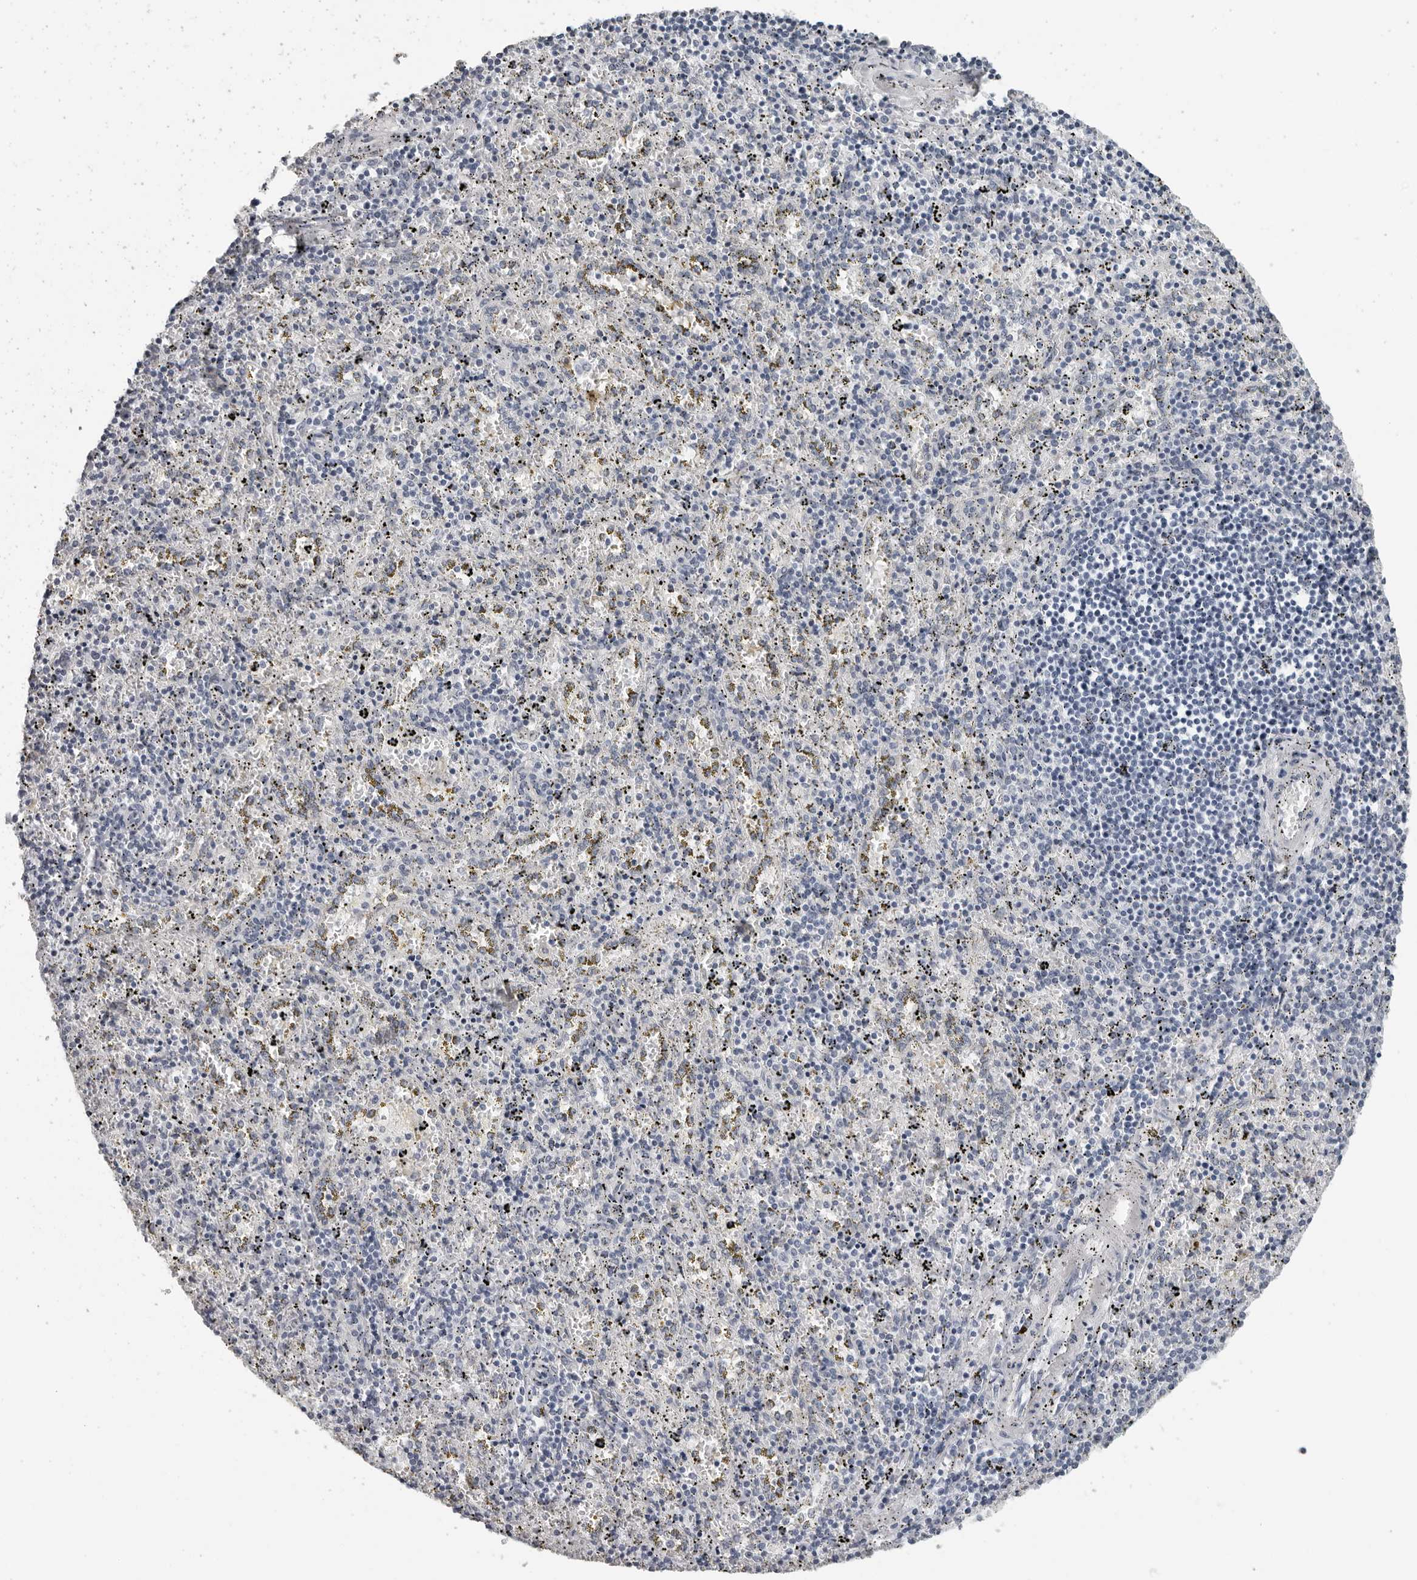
{"staining": {"intensity": "negative", "quantity": "none", "location": "none"}, "tissue": "spleen", "cell_type": "Cells in red pulp", "image_type": "normal", "snomed": [{"axis": "morphology", "description": "Normal tissue, NOS"}, {"axis": "topography", "description": "Spleen"}], "caption": "DAB (3,3'-diaminobenzidine) immunohistochemical staining of benign spleen demonstrates no significant expression in cells in red pulp.", "gene": "OPLAH", "patient": {"sex": "male", "age": 11}}